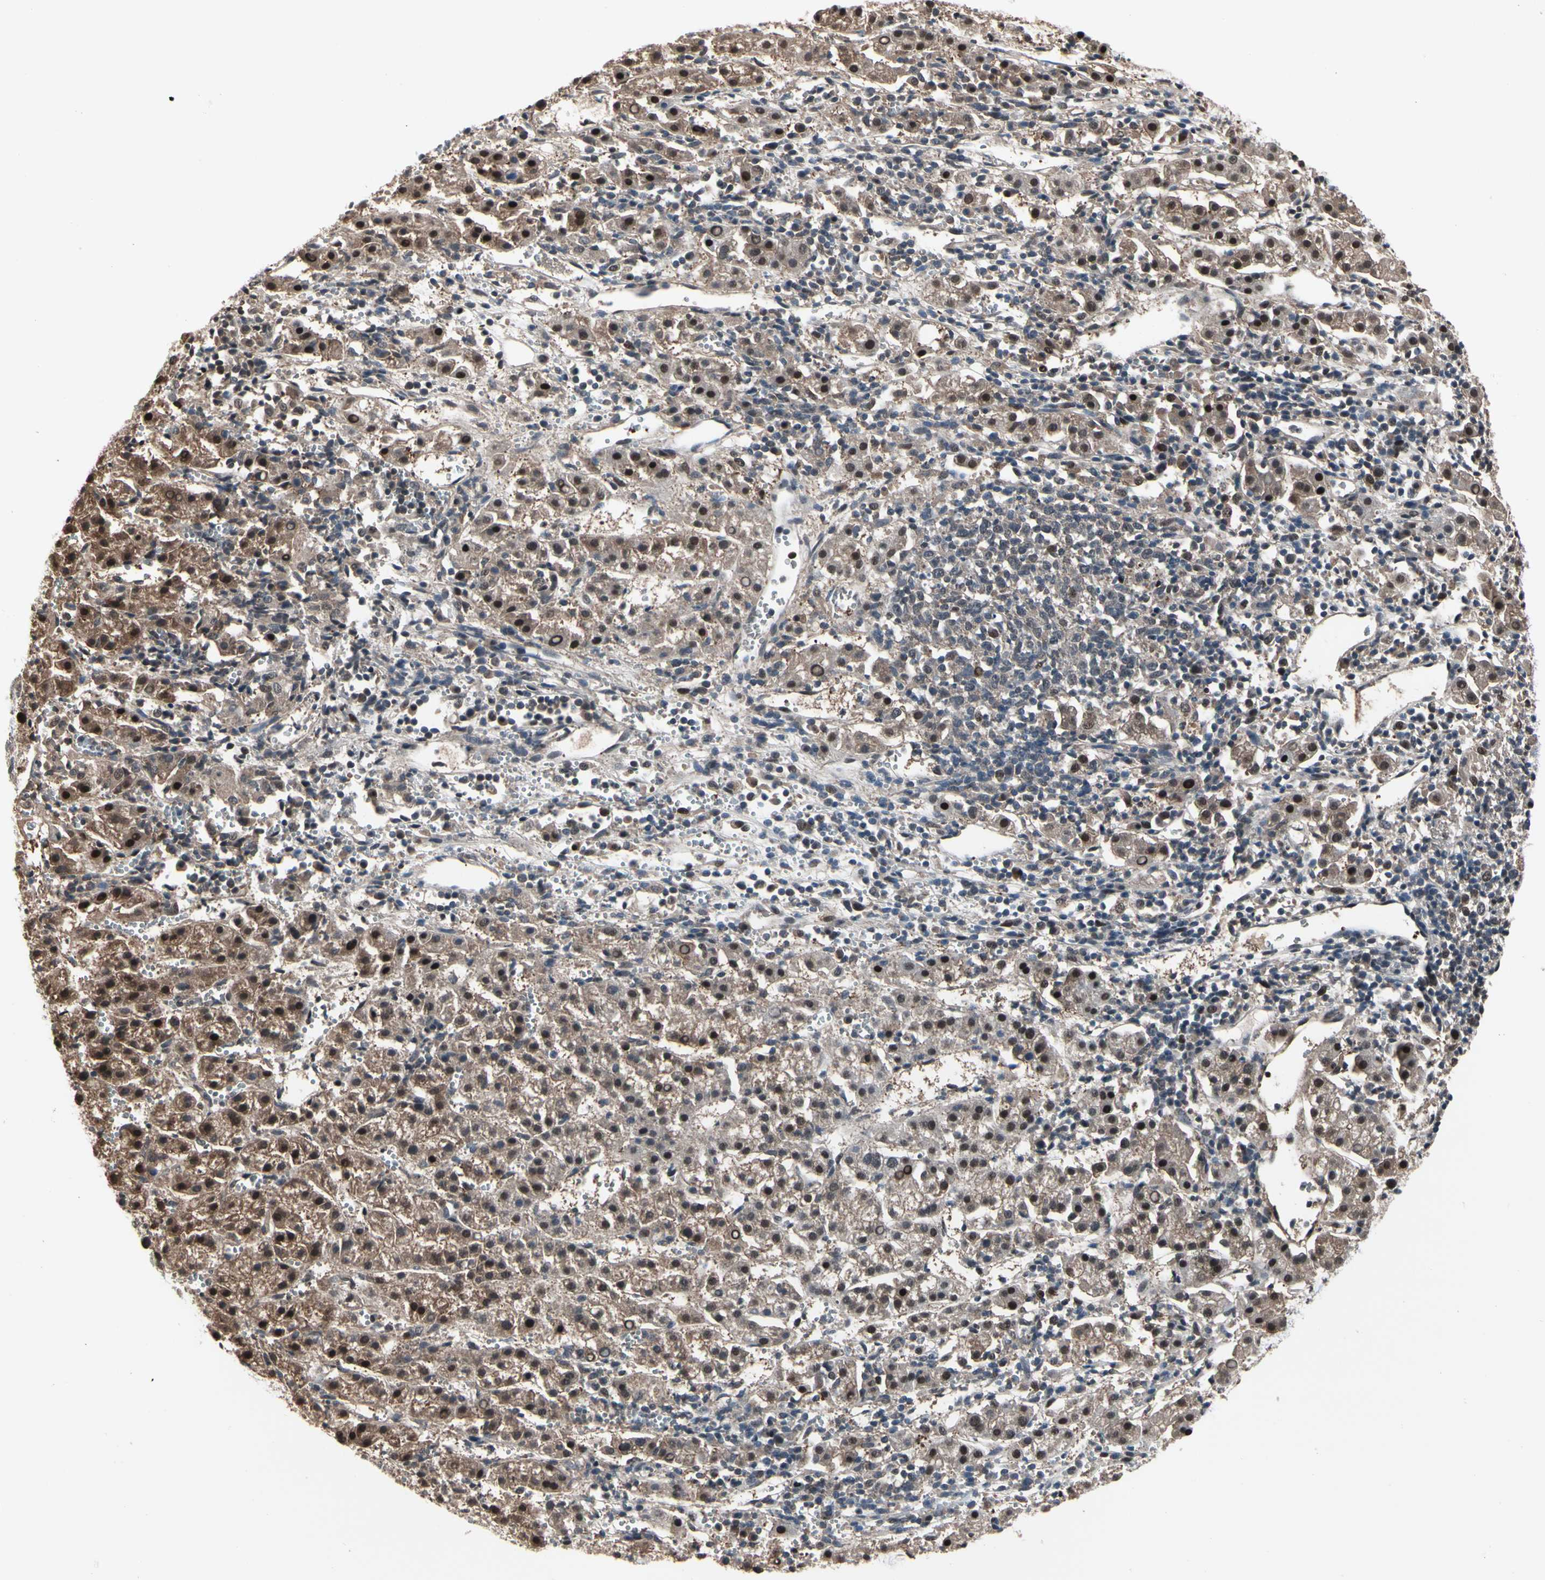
{"staining": {"intensity": "moderate", "quantity": ">75%", "location": "cytoplasmic/membranous,nuclear"}, "tissue": "liver cancer", "cell_type": "Tumor cells", "image_type": "cancer", "snomed": [{"axis": "morphology", "description": "Carcinoma, Hepatocellular, NOS"}, {"axis": "topography", "description": "Liver"}], "caption": "Immunohistochemistry (IHC) of human liver cancer displays medium levels of moderate cytoplasmic/membranous and nuclear staining in about >75% of tumor cells.", "gene": "PSMA2", "patient": {"sex": "female", "age": 58}}